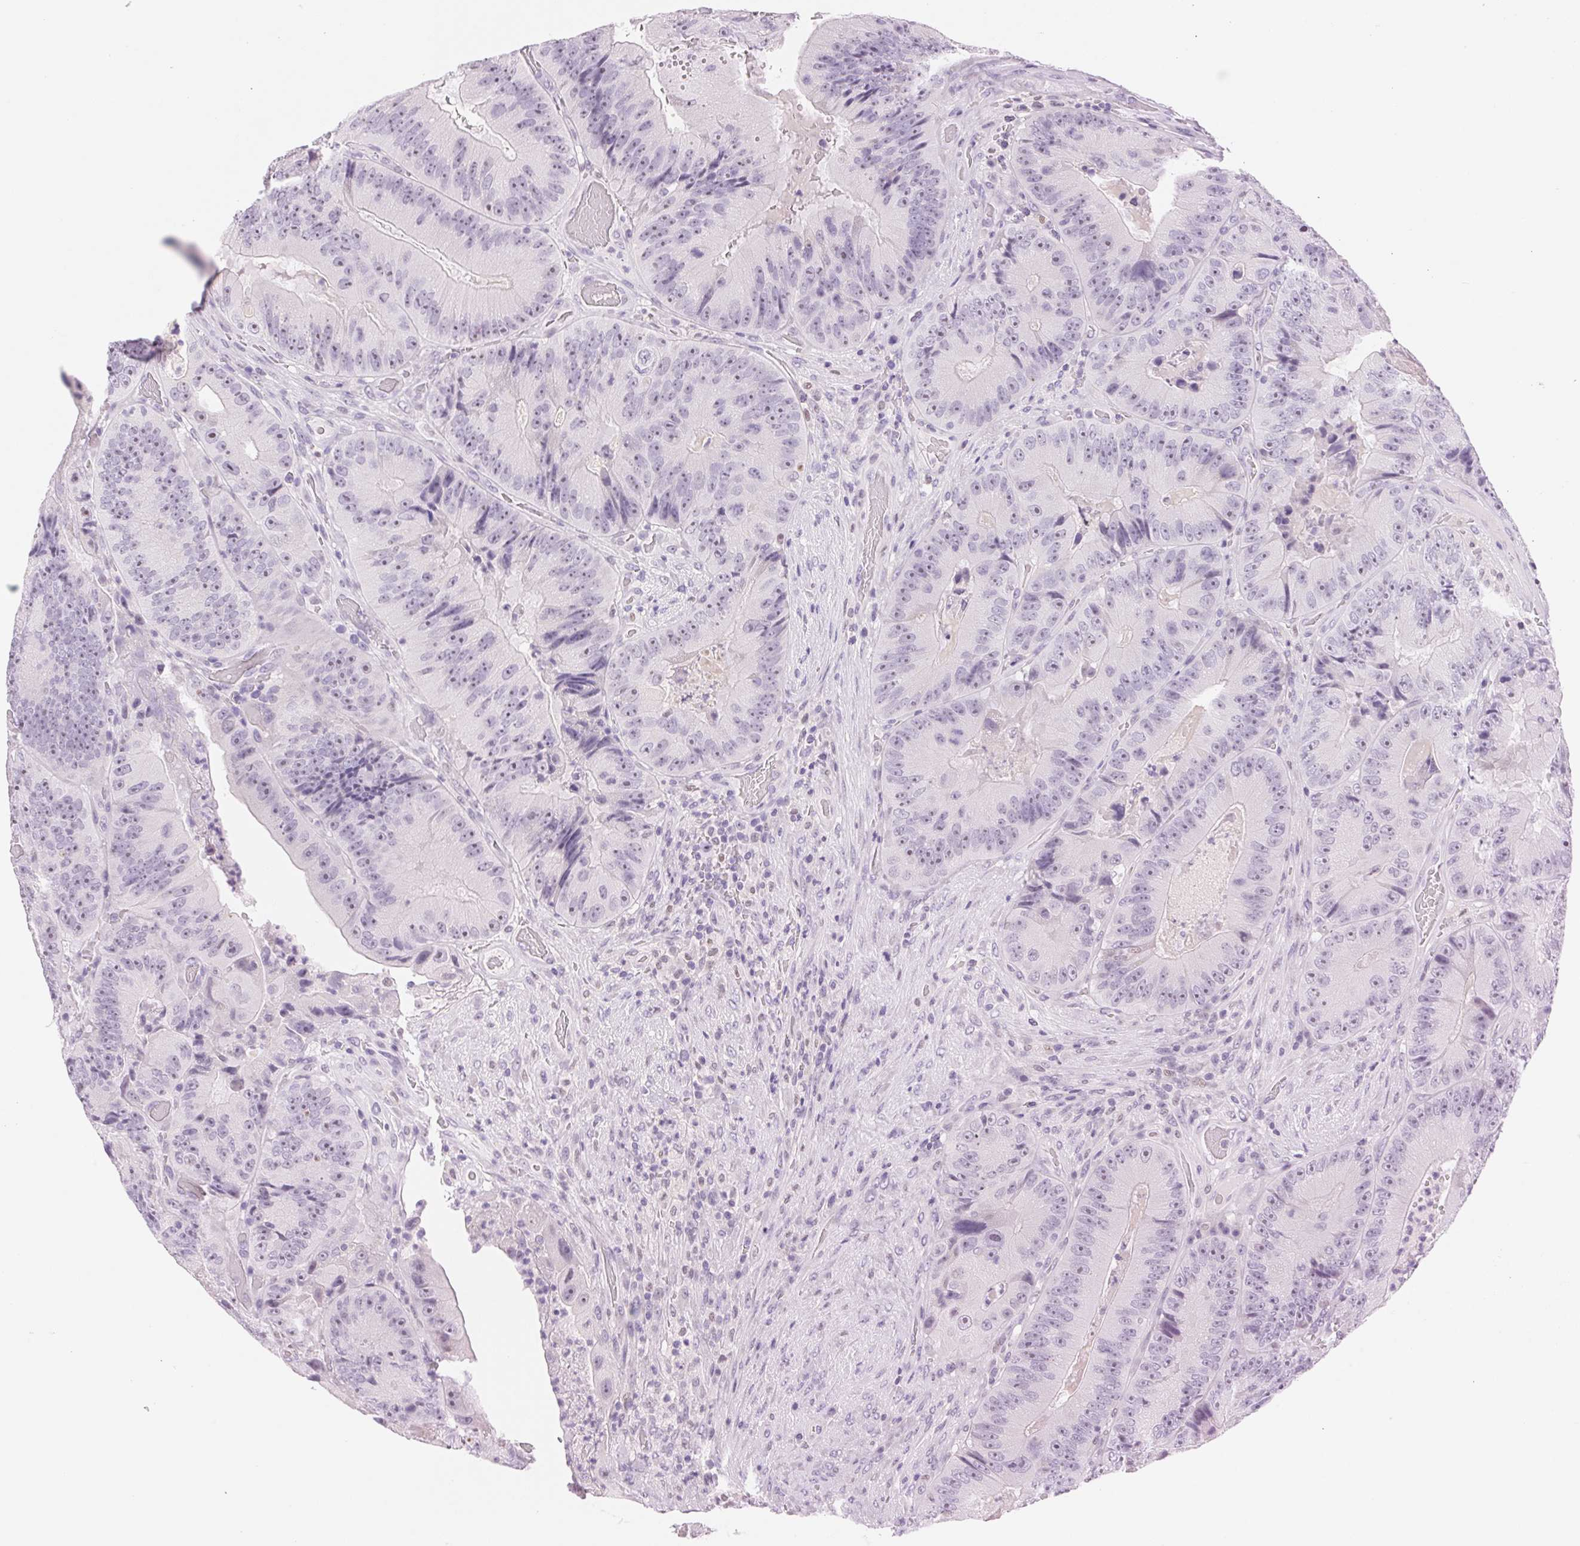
{"staining": {"intensity": "negative", "quantity": "none", "location": "none"}, "tissue": "colorectal cancer", "cell_type": "Tumor cells", "image_type": "cancer", "snomed": [{"axis": "morphology", "description": "Adenocarcinoma, NOS"}, {"axis": "topography", "description": "Colon"}], "caption": "Immunohistochemistry (IHC) photomicrograph of human colorectal adenocarcinoma stained for a protein (brown), which displays no positivity in tumor cells. Brightfield microscopy of IHC stained with DAB (brown) and hematoxylin (blue), captured at high magnification.", "gene": "ASGR2", "patient": {"sex": "female", "age": 86}}